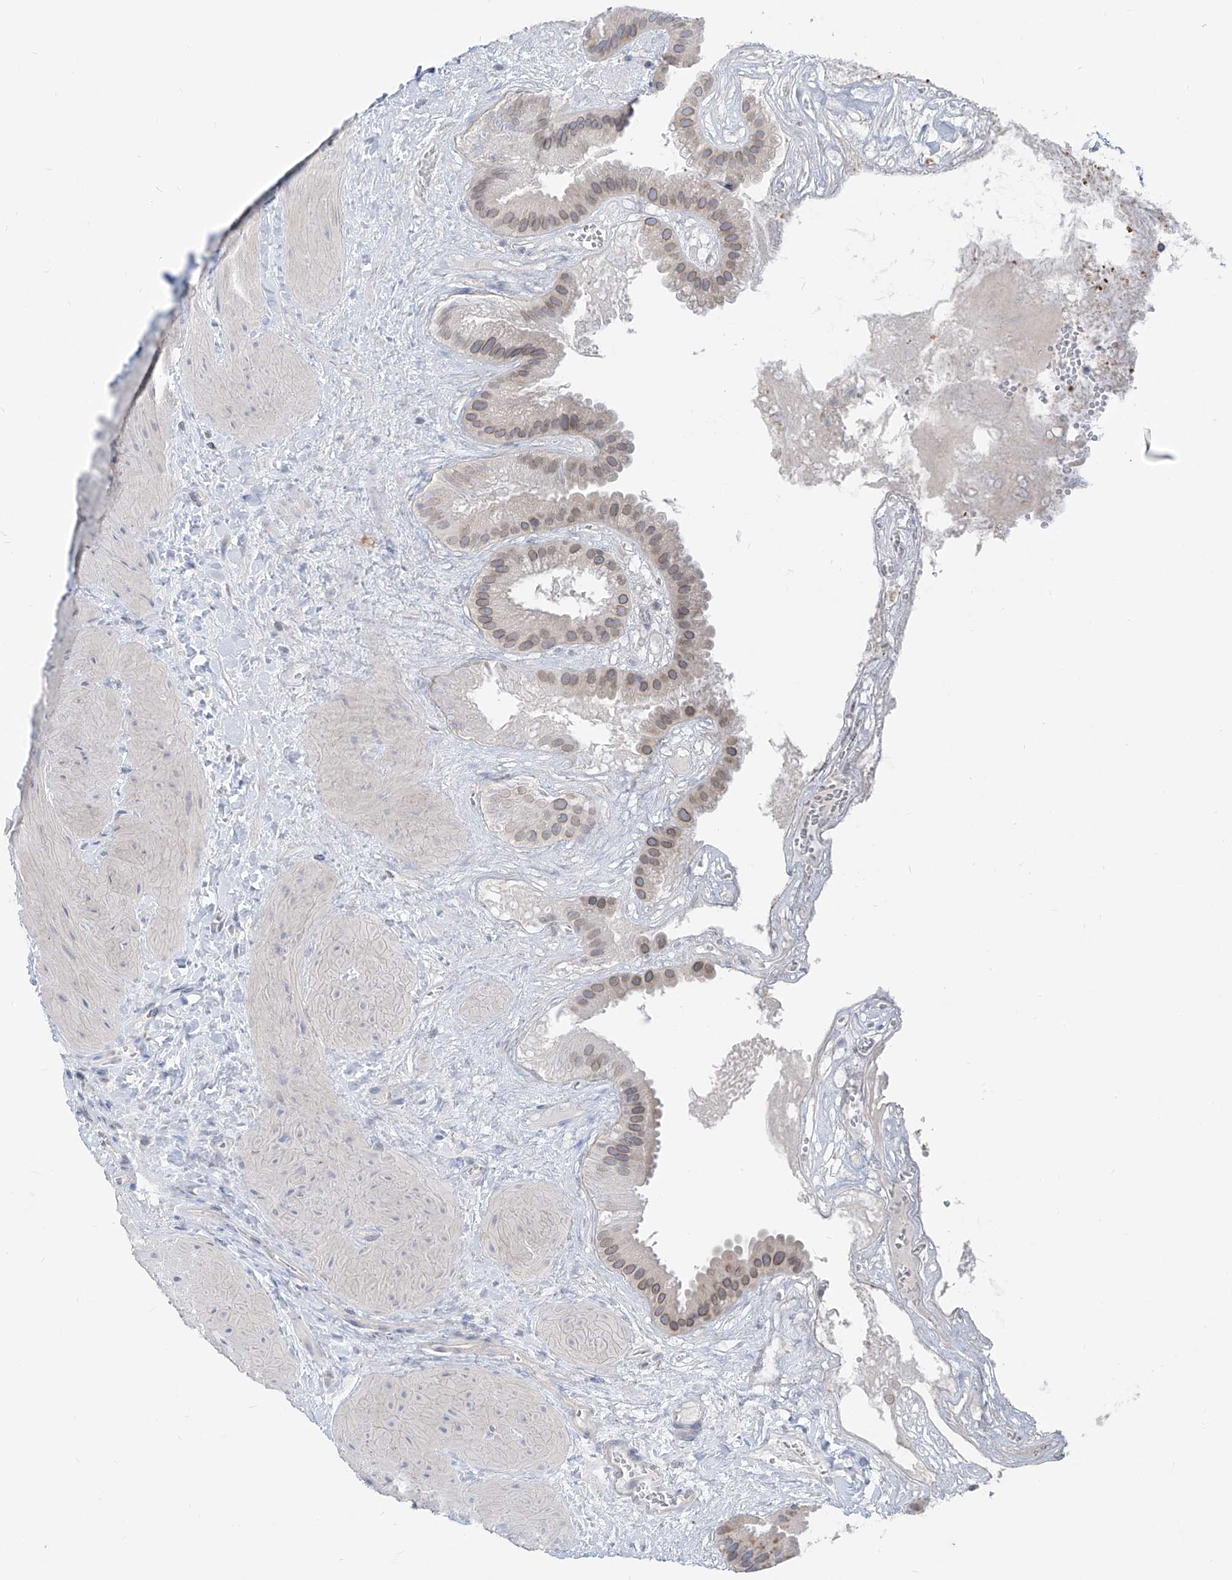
{"staining": {"intensity": "moderate", "quantity": "25%-75%", "location": "cytoplasmic/membranous"}, "tissue": "gallbladder", "cell_type": "Glandular cells", "image_type": "normal", "snomed": [{"axis": "morphology", "description": "Normal tissue, NOS"}, {"axis": "topography", "description": "Gallbladder"}], "caption": "Immunohistochemistry of normal gallbladder reveals medium levels of moderate cytoplasmic/membranous expression in approximately 25%-75% of glandular cells. Nuclei are stained in blue.", "gene": "KRTAP25", "patient": {"sex": "male", "age": 55}}